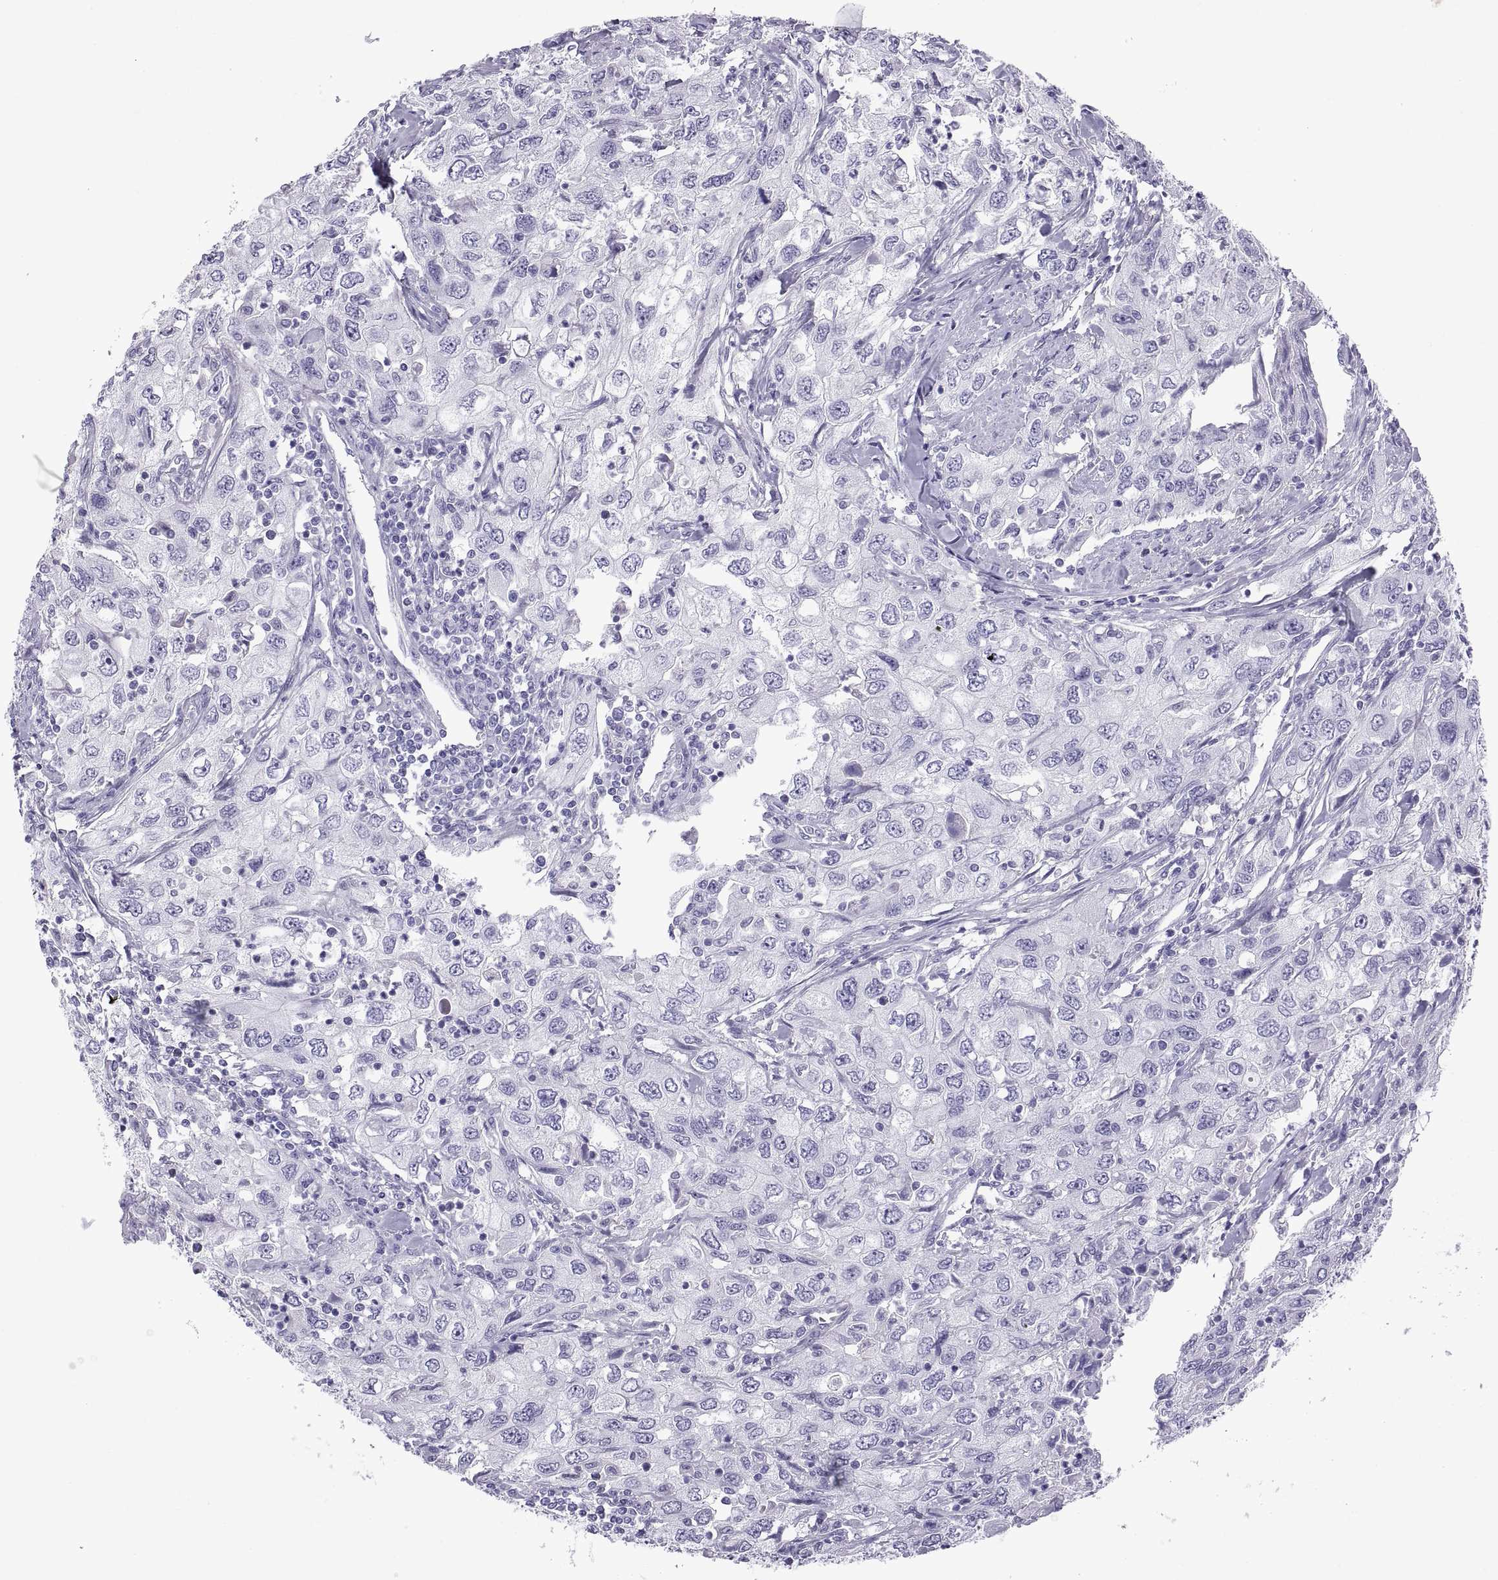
{"staining": {"intensity": "negative", "quantity": "none", "location": "none"}, "tissue": "urothelial cancer", "cell_type": "Tumor cells", "image_type": "cancer", "snomed": [{"axis": "morphology", "description": "Urothelial carcinoma, High grade"}, {"axis": "topography", "description": "Urinary bladder"}], "caption": "IHC micrograph of neoplastic tissue: urothelial carcinoma (high-grade) stained with DAB displays no significant protein positivity in tumor cells. The staining was performed using DAB to visualize the protein expression in brown, while the nuclei were stained in blue with hematoxylin (Magnification: 20x).", "gene": "SPDYE1", "patient": {"sex": "male", "age": 76}}